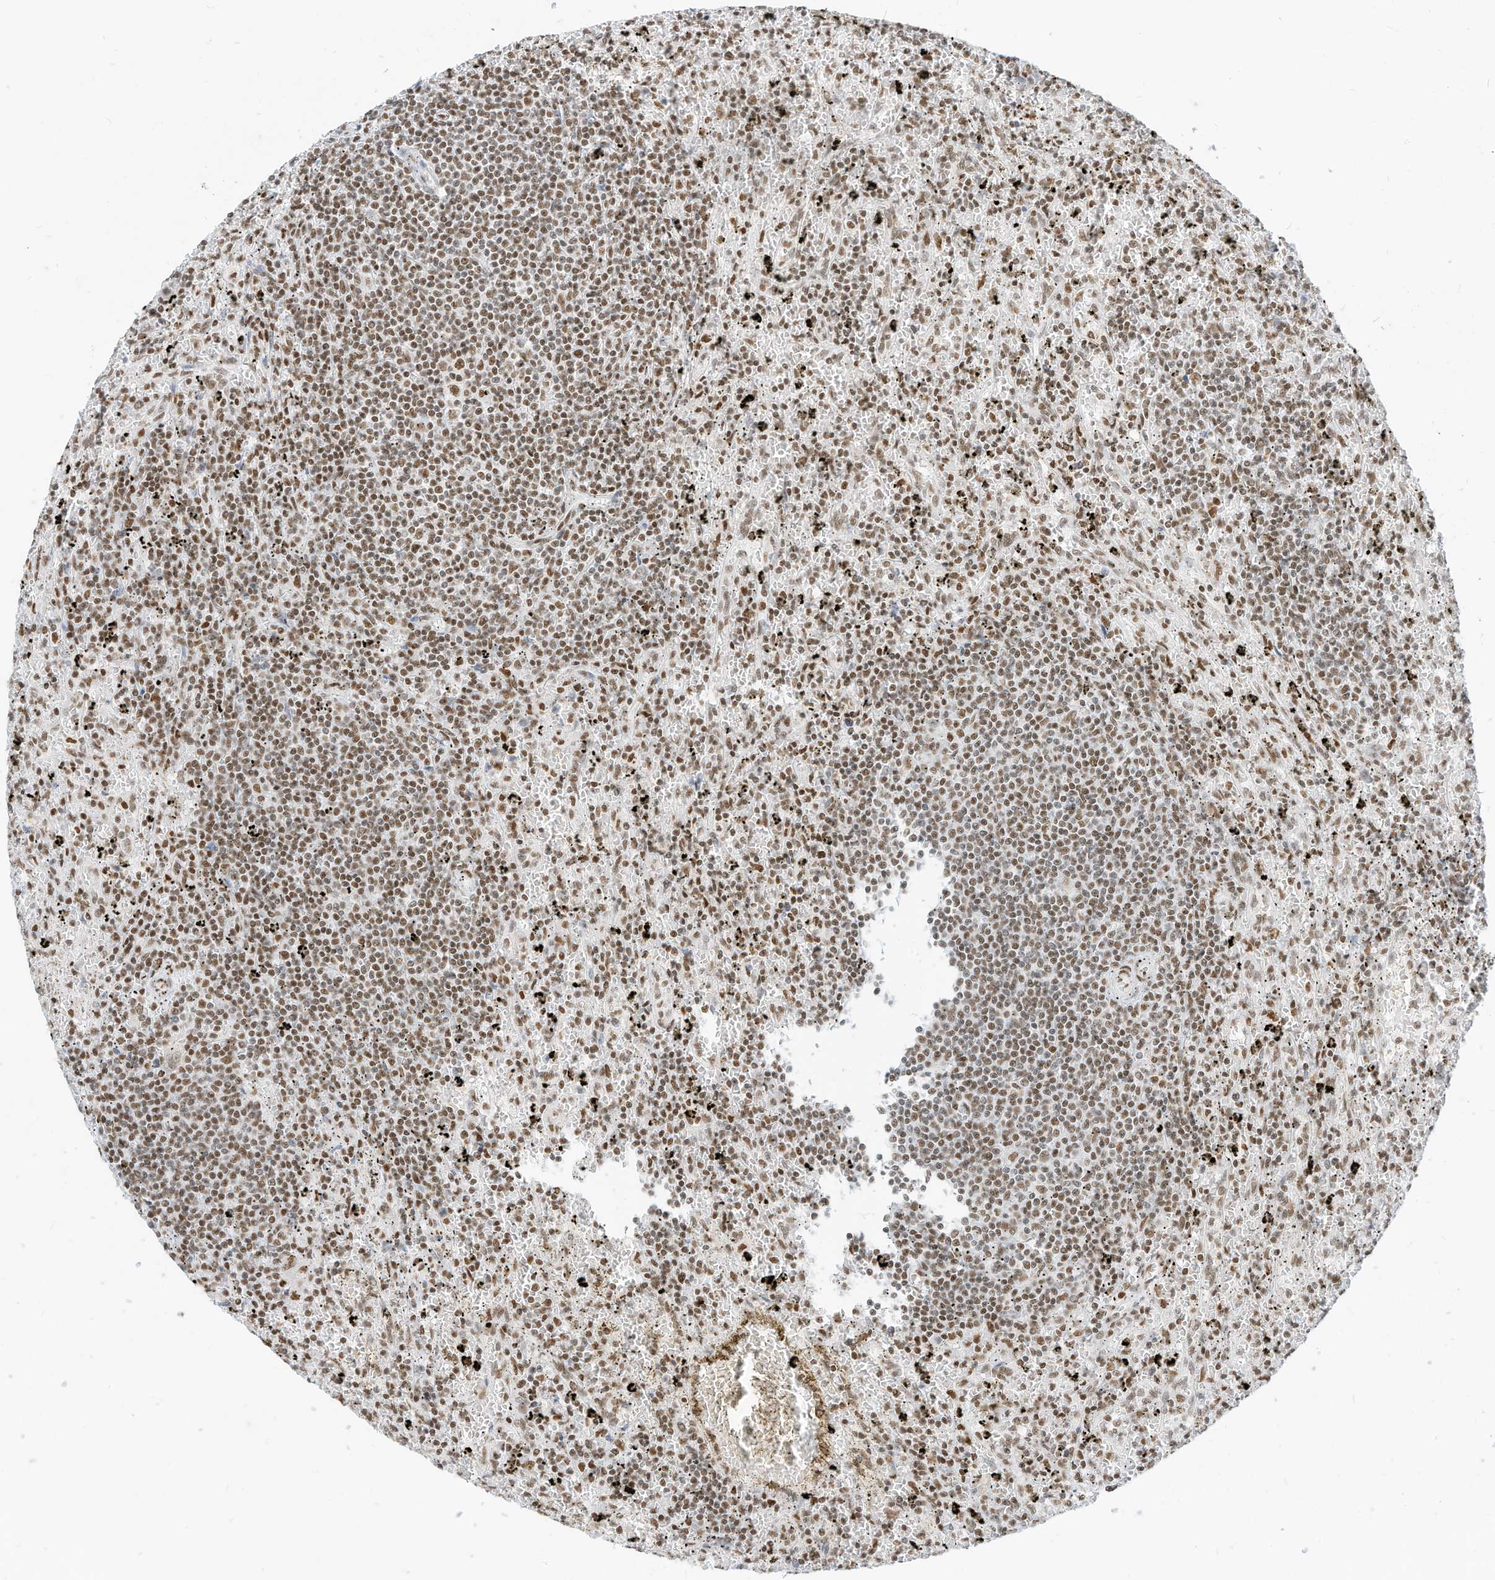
{"staining": {"intensity": "moderate", "quantity": ">75%", "location": "nuclear"}, "tissue": "lymphoma", "cell_type": "Tumor cells", "image_type": "cancer", "snomed": [{"axis": "morphology", "description": "Malignant lymphoma, non-Hodgkin's type, Low grade"}, {"axis": "topography", "description": "Spleen"}], "caption": "An image of human malignant lymphoma, non-Hodgkin's type (low-grade) stained for a protein displays moderate nuclear brown staining in tumor cells. (DAB (3,3'-diaminobenzidine) IHC, brown staining for protein, blue staining for nuclei).", "gene": "SMARCA2", "patient": {"sex": "male", "age": 76}}